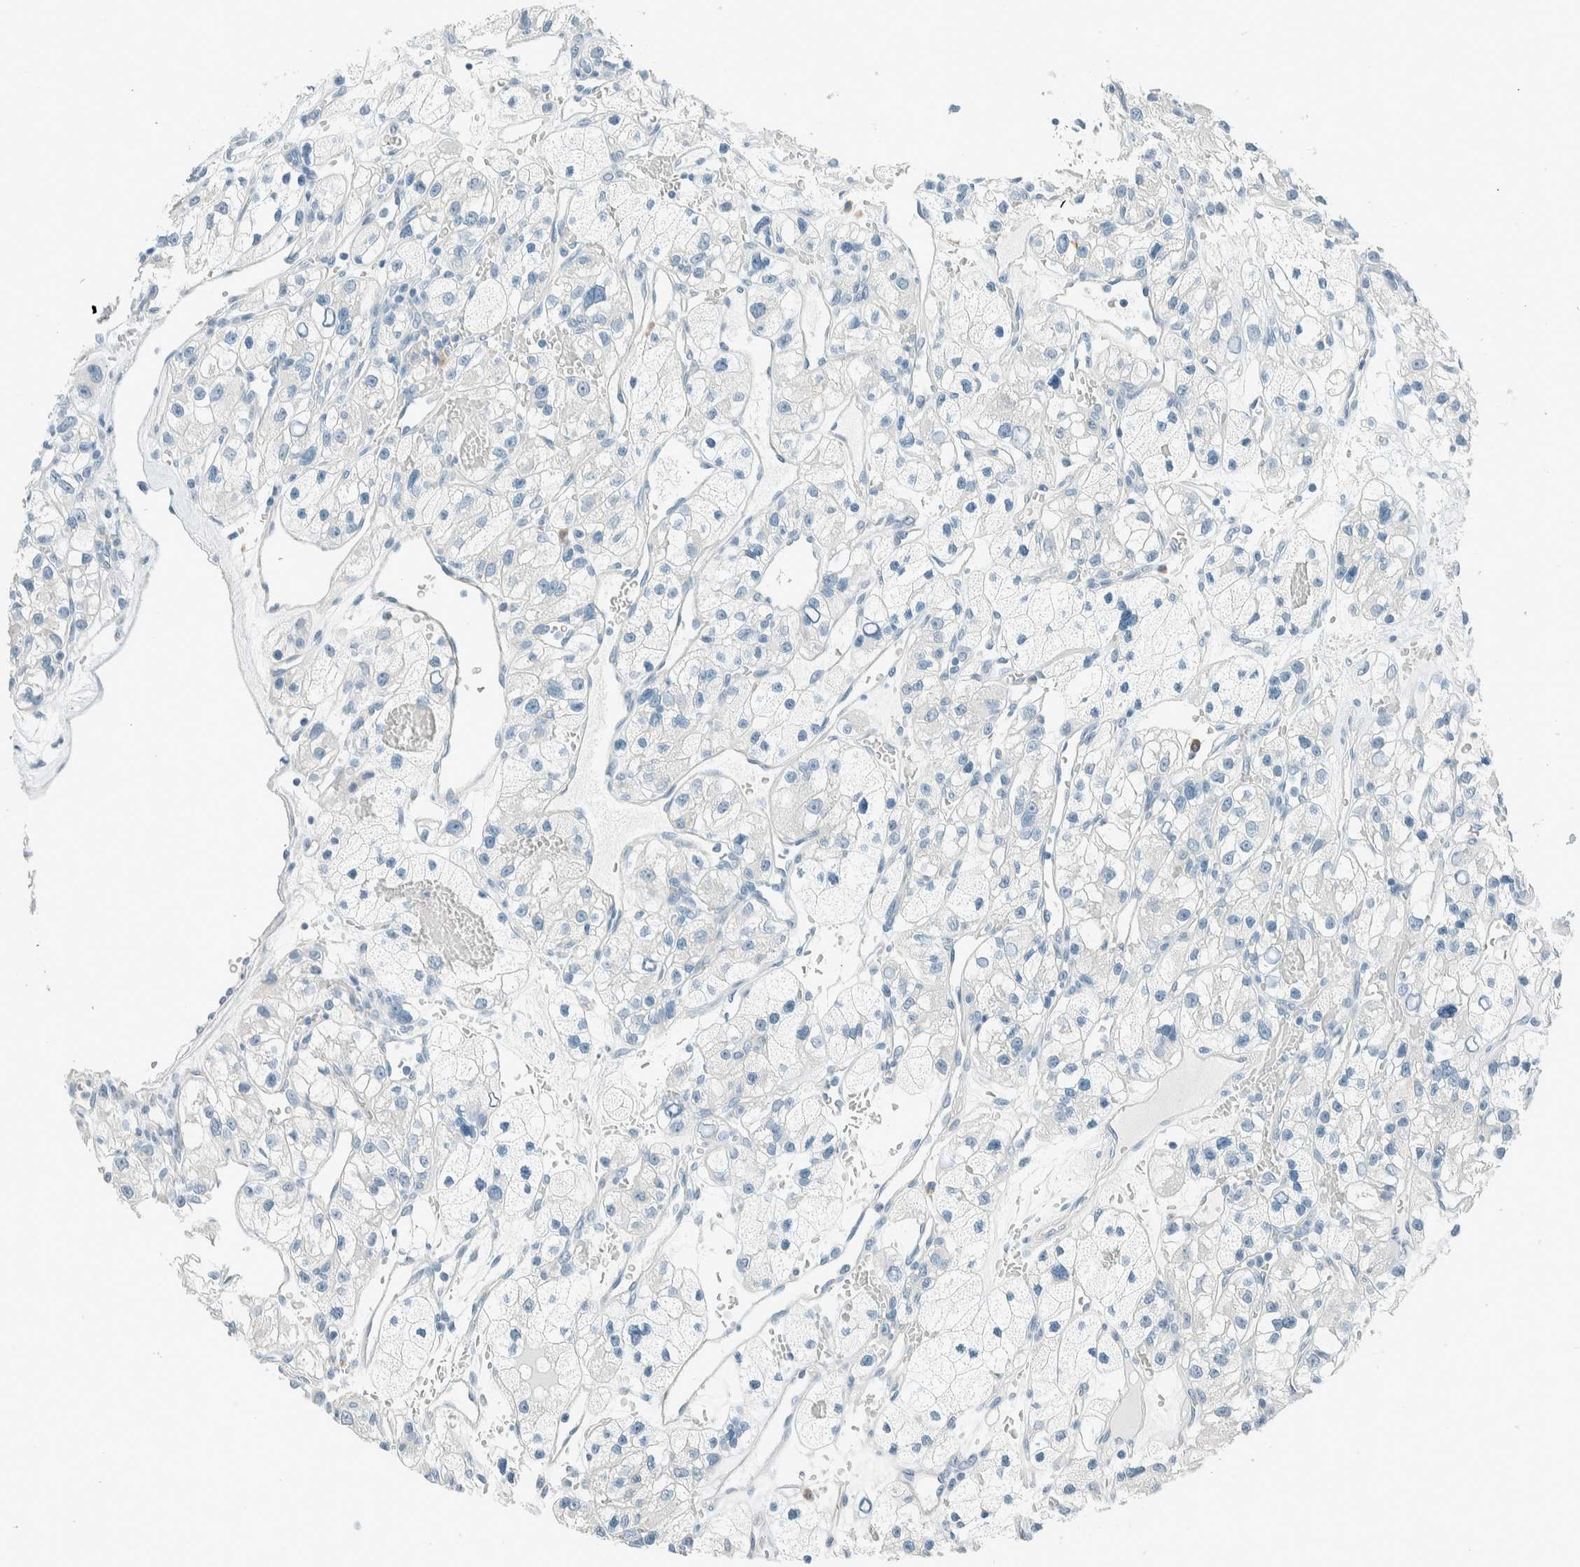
{"staining": {"intensity": "negative", "quantity": "none", "location": "none"}, "tissue": "renal cancer", "cell_type": "Tumor cells", "image_type": "cancer", "snomed": [{"axis": "morphology", "description": "Adenocarcinoma, NOS"}, {"axis": "topography", "description": "Kidney"}], "caption": "DAB immunohistochemical staining of renal adenocarcinoma reveals no significant staining in tumor cells.", "gene": "SLFN12", "patient": {"sex": "female", "age": 57}}